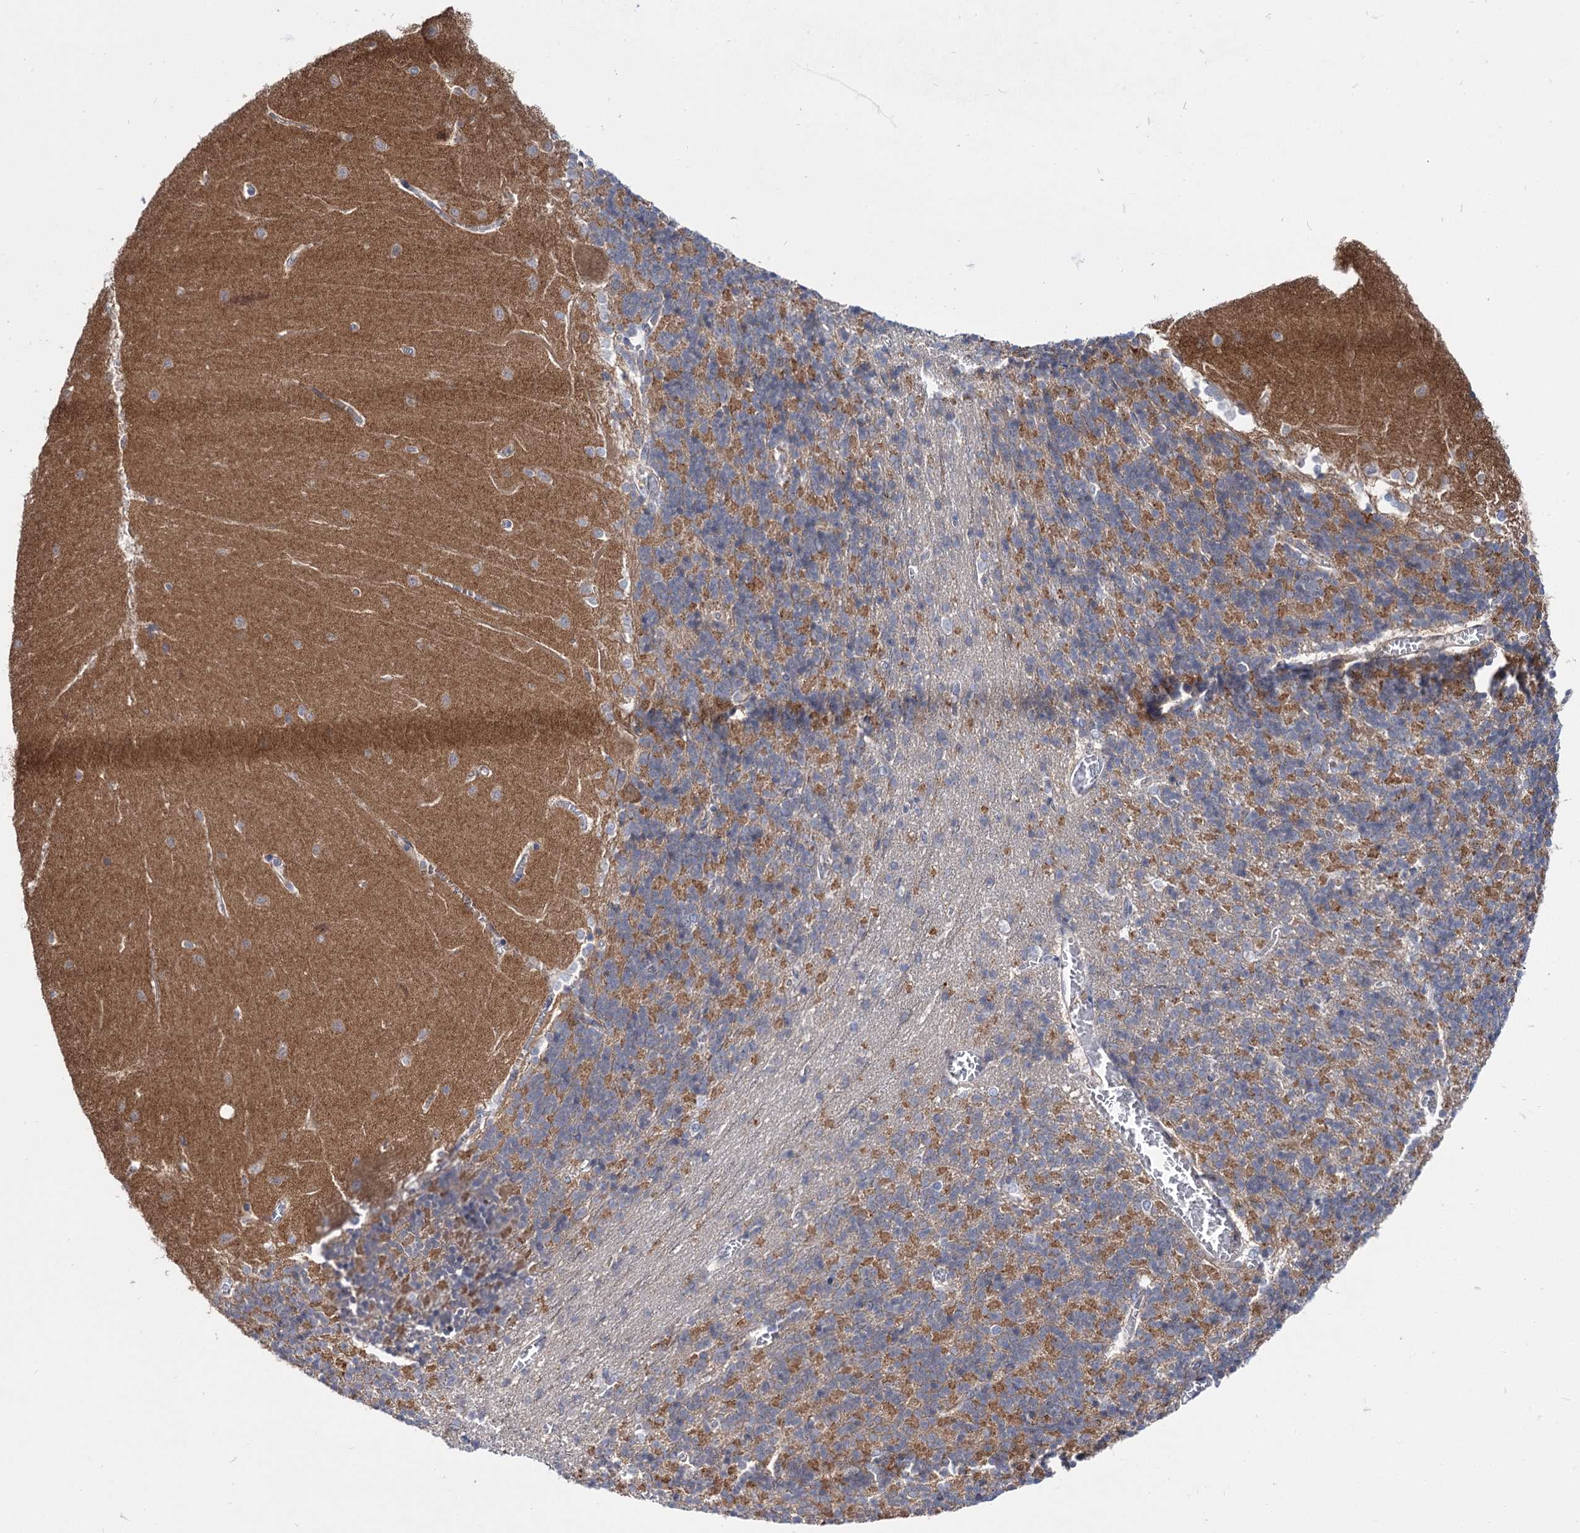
{"staining": {"intensity": "moderate", "quantity": "<25%", "location": "cytoplasmic/membranous"}, "tissue": "cerebellum", "cell_type": "Cells in granular layer", "image_type": "normal", "snomed": [{"axis": "morphology", "description": "Normal tissue, NOS"}, {"axis": "topography", "description": "Cerebellum"}], "caption": "Immunohistochemical staining of normal cerebellum shows moderate cytoplasmic/membranous protein positivity in approximately <25% of cells in granular layer. (Stains: DAB (3,3'-diaminobenzidine) in brown, nuclei in blue, Microscopy: brightfield microscopy at high magnification).", "gene": "NEK10", "patient": {"sex": "male", "age": 37}}